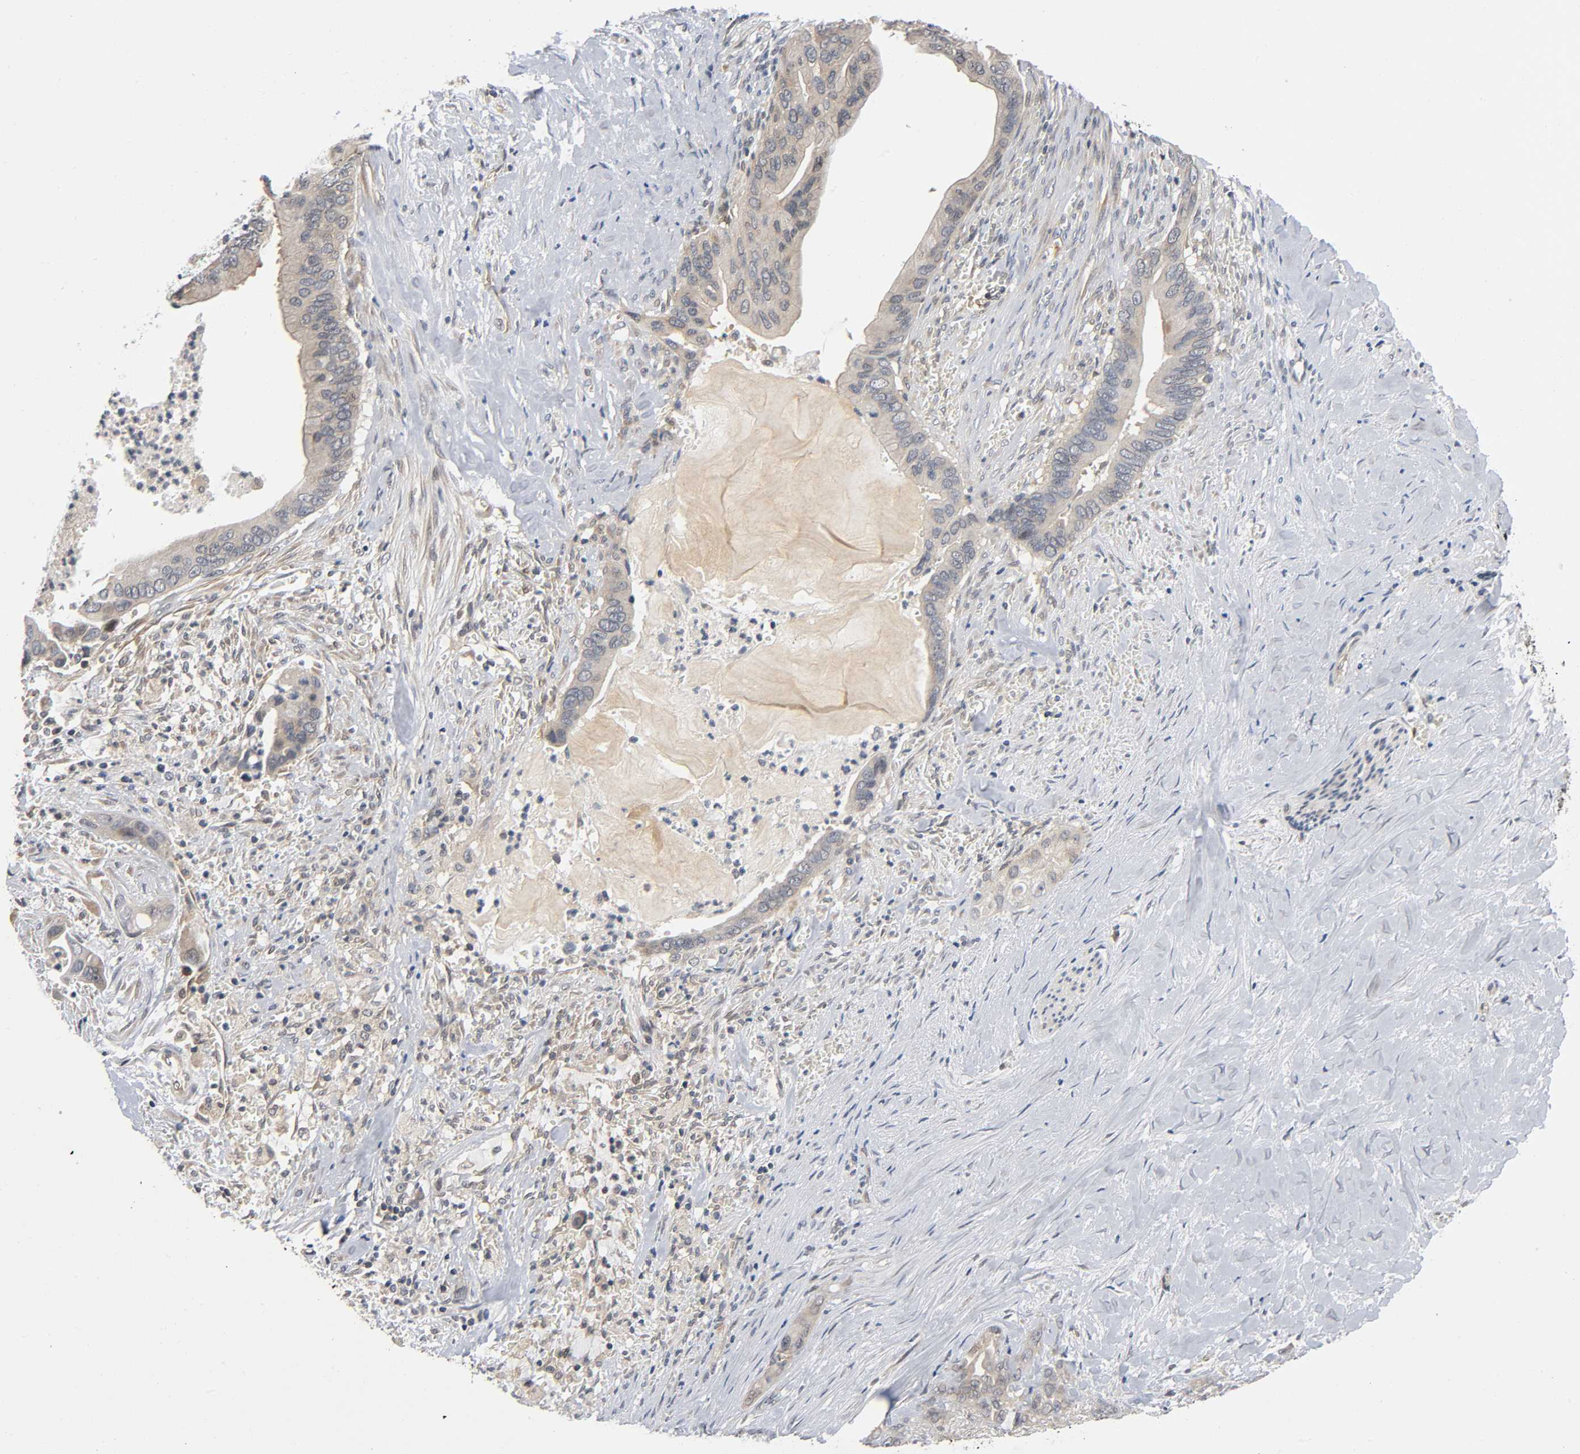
{"staining": {"intensity": "weak", "quantity": ">75%", "location": "cytoplasmic/membranous"}, "tissue": "pancreatic cancer", "cell_type": "Tumor cells", "image_type": "cancer", "snomed": [{"axis": "morphology", "description": "Adenocarcinoma, NOS"}, {"axis": "topography", "description": "Pancreas"}], "caption": "Immunohistochemical staining of pancreatic adenocarcinoma displays low levels of weak cytoplasmic/membranous expression in about >75% of tumor cells.", "gene": "MAPK8", "patient": {"sex": "male", "age": 59}}